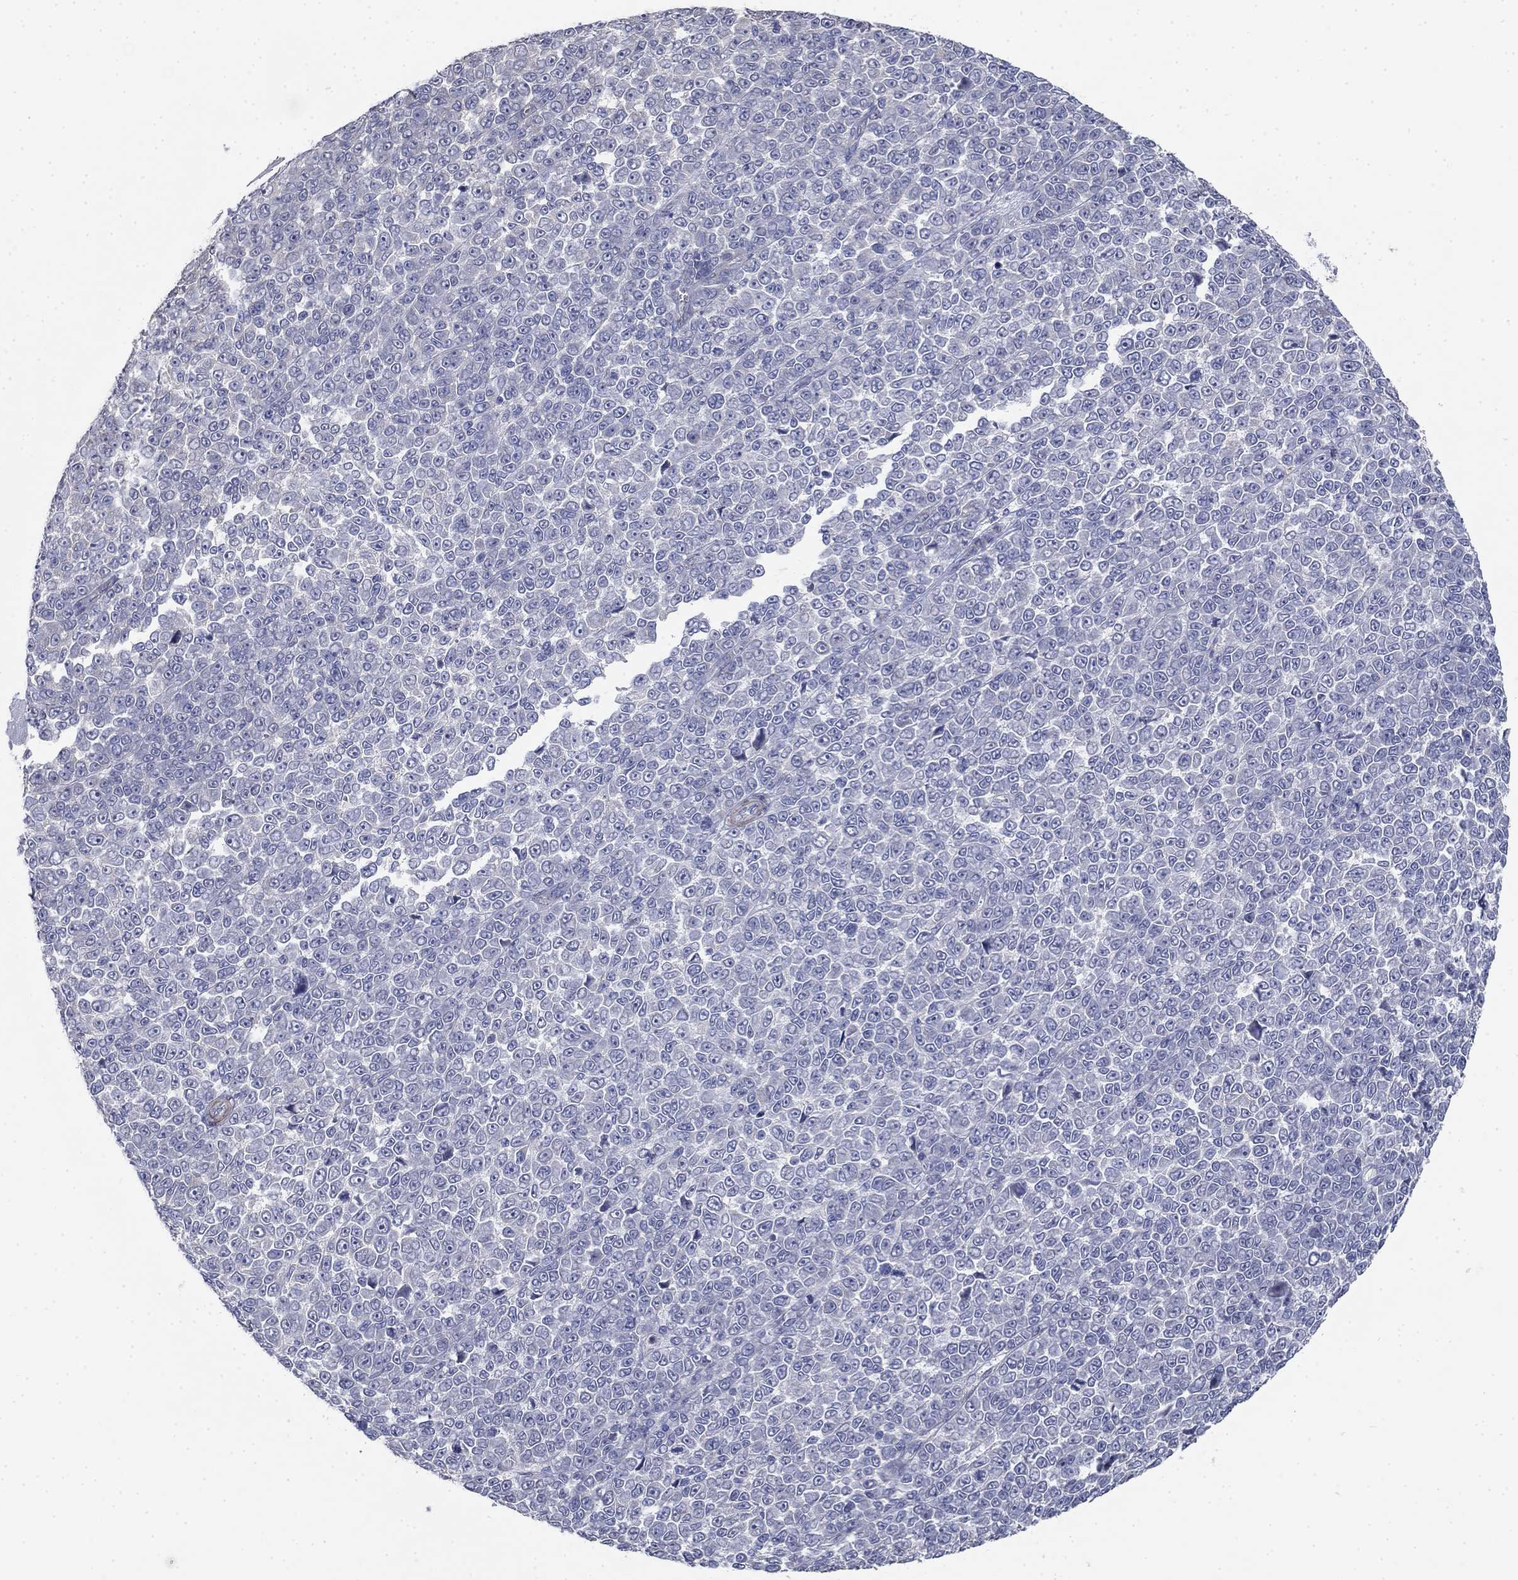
{"staining": {"intensity": "negative", "quantity": "none", "location": "none"}, "tissue": "melanoma", "cell_type": "Tumor cells", "image_type": "cancer", "snomed": [{"axis": "morphology", "description": "Malignant melanoma, NOS"}, {"axis": "topography", "description": "Skin"}], "caption": "Tumor cells are negative for protein expression in human malignant melanoma.", "gene": "GRK7", "patient": {"sex": "female", "age": 95}}